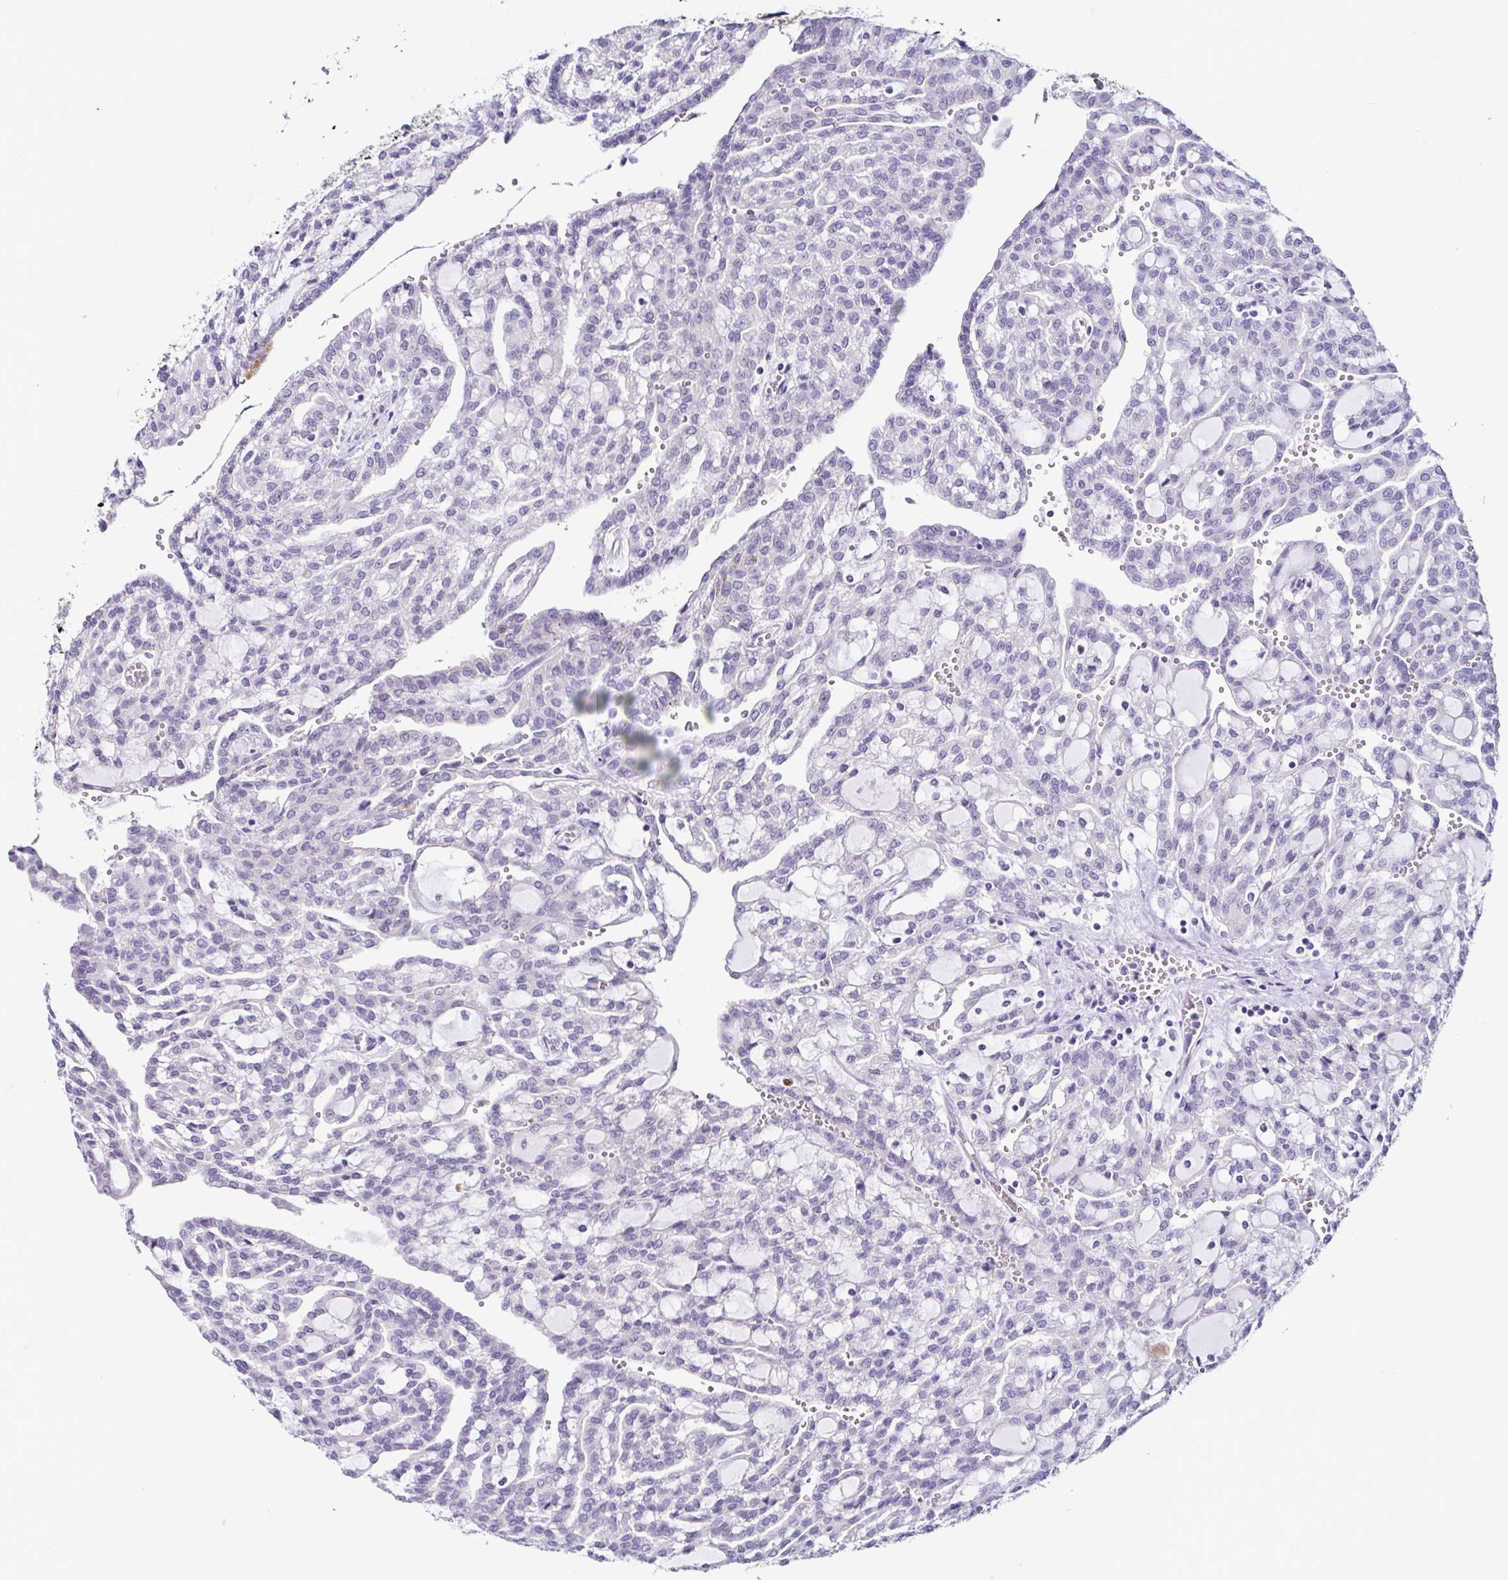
{"staining": {"intensity": "negative", "quantity": "none", "location": "none"}, "tissue": "renal cancer", "cell_type": "Tumor cells", "image_type": "cancer", "snomed": [{"axis": "morphology", "description": "Adenocarcinoma, NOS"}, {"axis": "topography", "description": "Kidney"}], "caption": "The photomicrograph displays no significant expression in tumor cells of renal cancer (adenocarcinoma).", "gene": "TP73", "patient": {"sex": "male", "age": 63}}